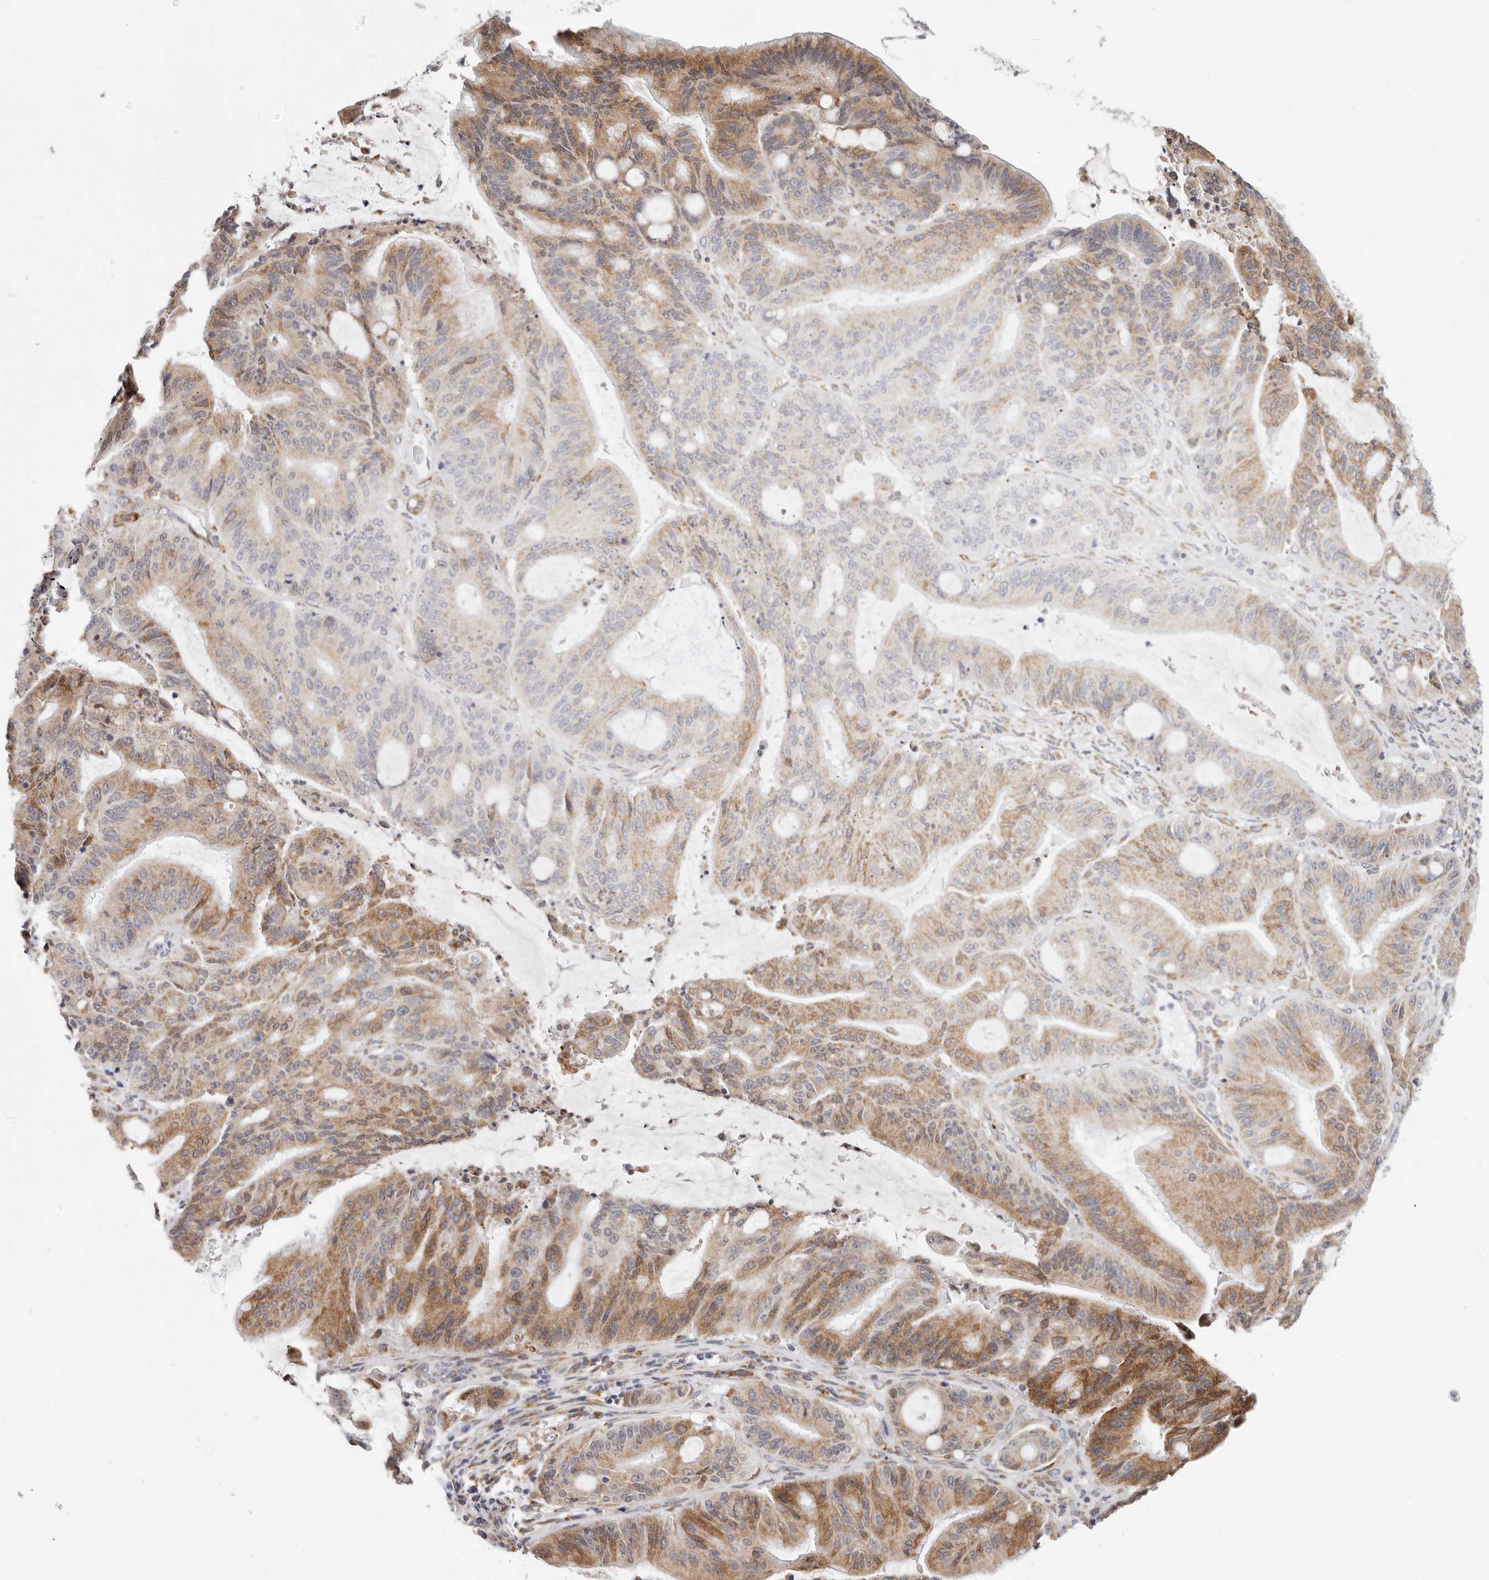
{"staining": {"intensity": "moderate", "quantity": "25%-75%", "location": "cytoplasmic/membranous"}, "tissue": "liver cancer", "cell_type": "Tumor cells", "image_type": "cancer", "snomed": [{"axis": "morphology", "description": "Normal tissue, NOS"}, {"axis": "morphology", "description": "Cholangiocarcinoma"}, {"axis": "topography", "description": "Liver"}, {"axis": "topography", "description": "Peripheral nerve tissue"}], "caption": "Immunohistochemical staining of liver cancer (cholangiocarcinoma) shows moderate cytoplasmic/membranous protein positivity in approximately 25%-75% of tumor cells.", "gene": "IL32", "patient": {"sex": "female", "age": 73}}